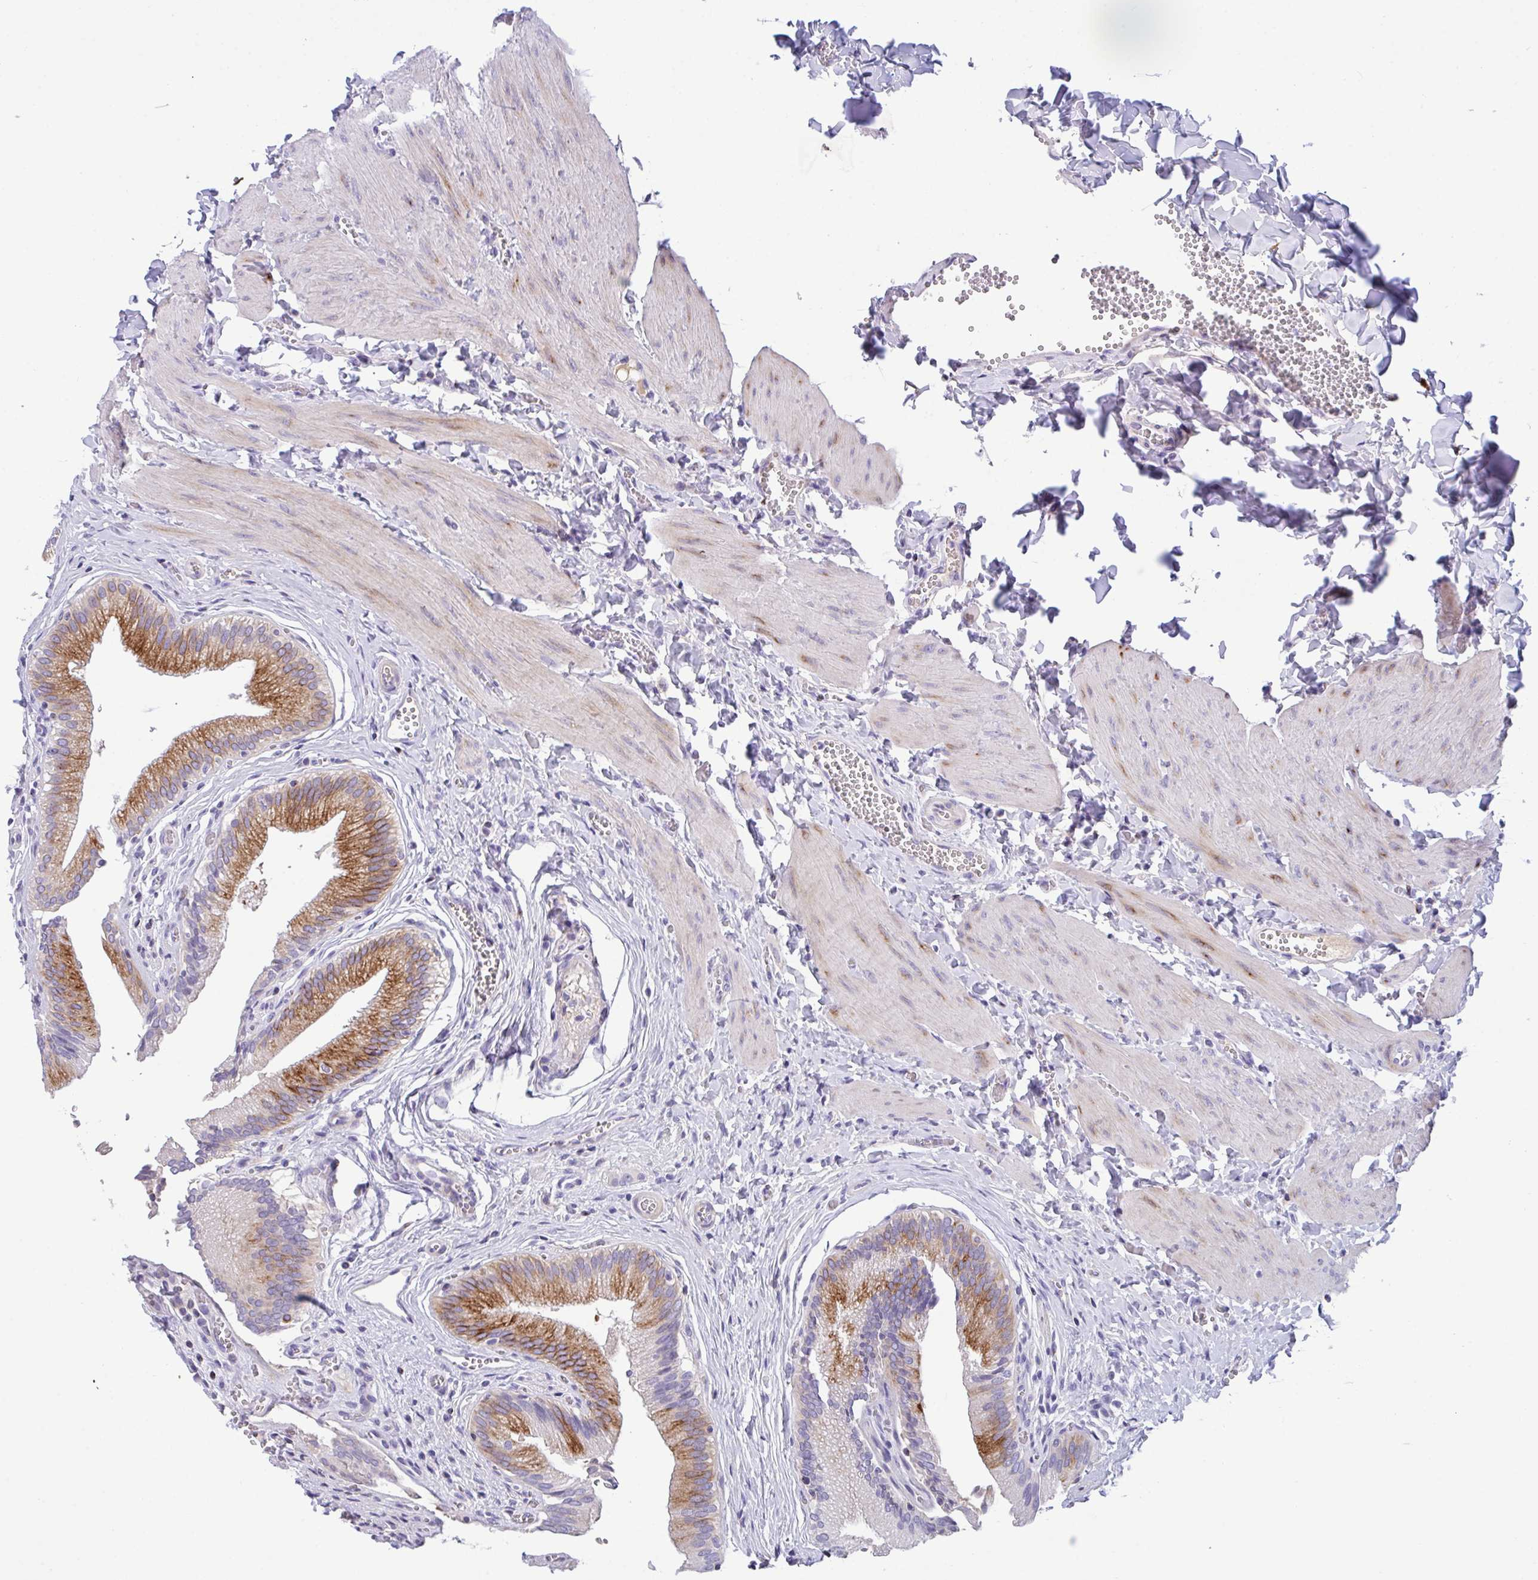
{"staining": {"intensity": "strong", "quantity": ">75%", "location": "cytoplasmic/membranous"}, "tissue": "gallbladder", "cell_type": "Glandular cells", "image_type": "normal", "snomed": [{"axis": "morphology", "description": "Normal tissue, NOS"}, {"axis": "topography", "description": "Gallbladder"}], "caption": "Gallbladder stained with a brown dye demonstrates strong cytoplasmic/membranous positive positivity in approximately >75% of glandular cells.", "gene": "FBXL20", "patient": {"sex": "male", "age": 17}}